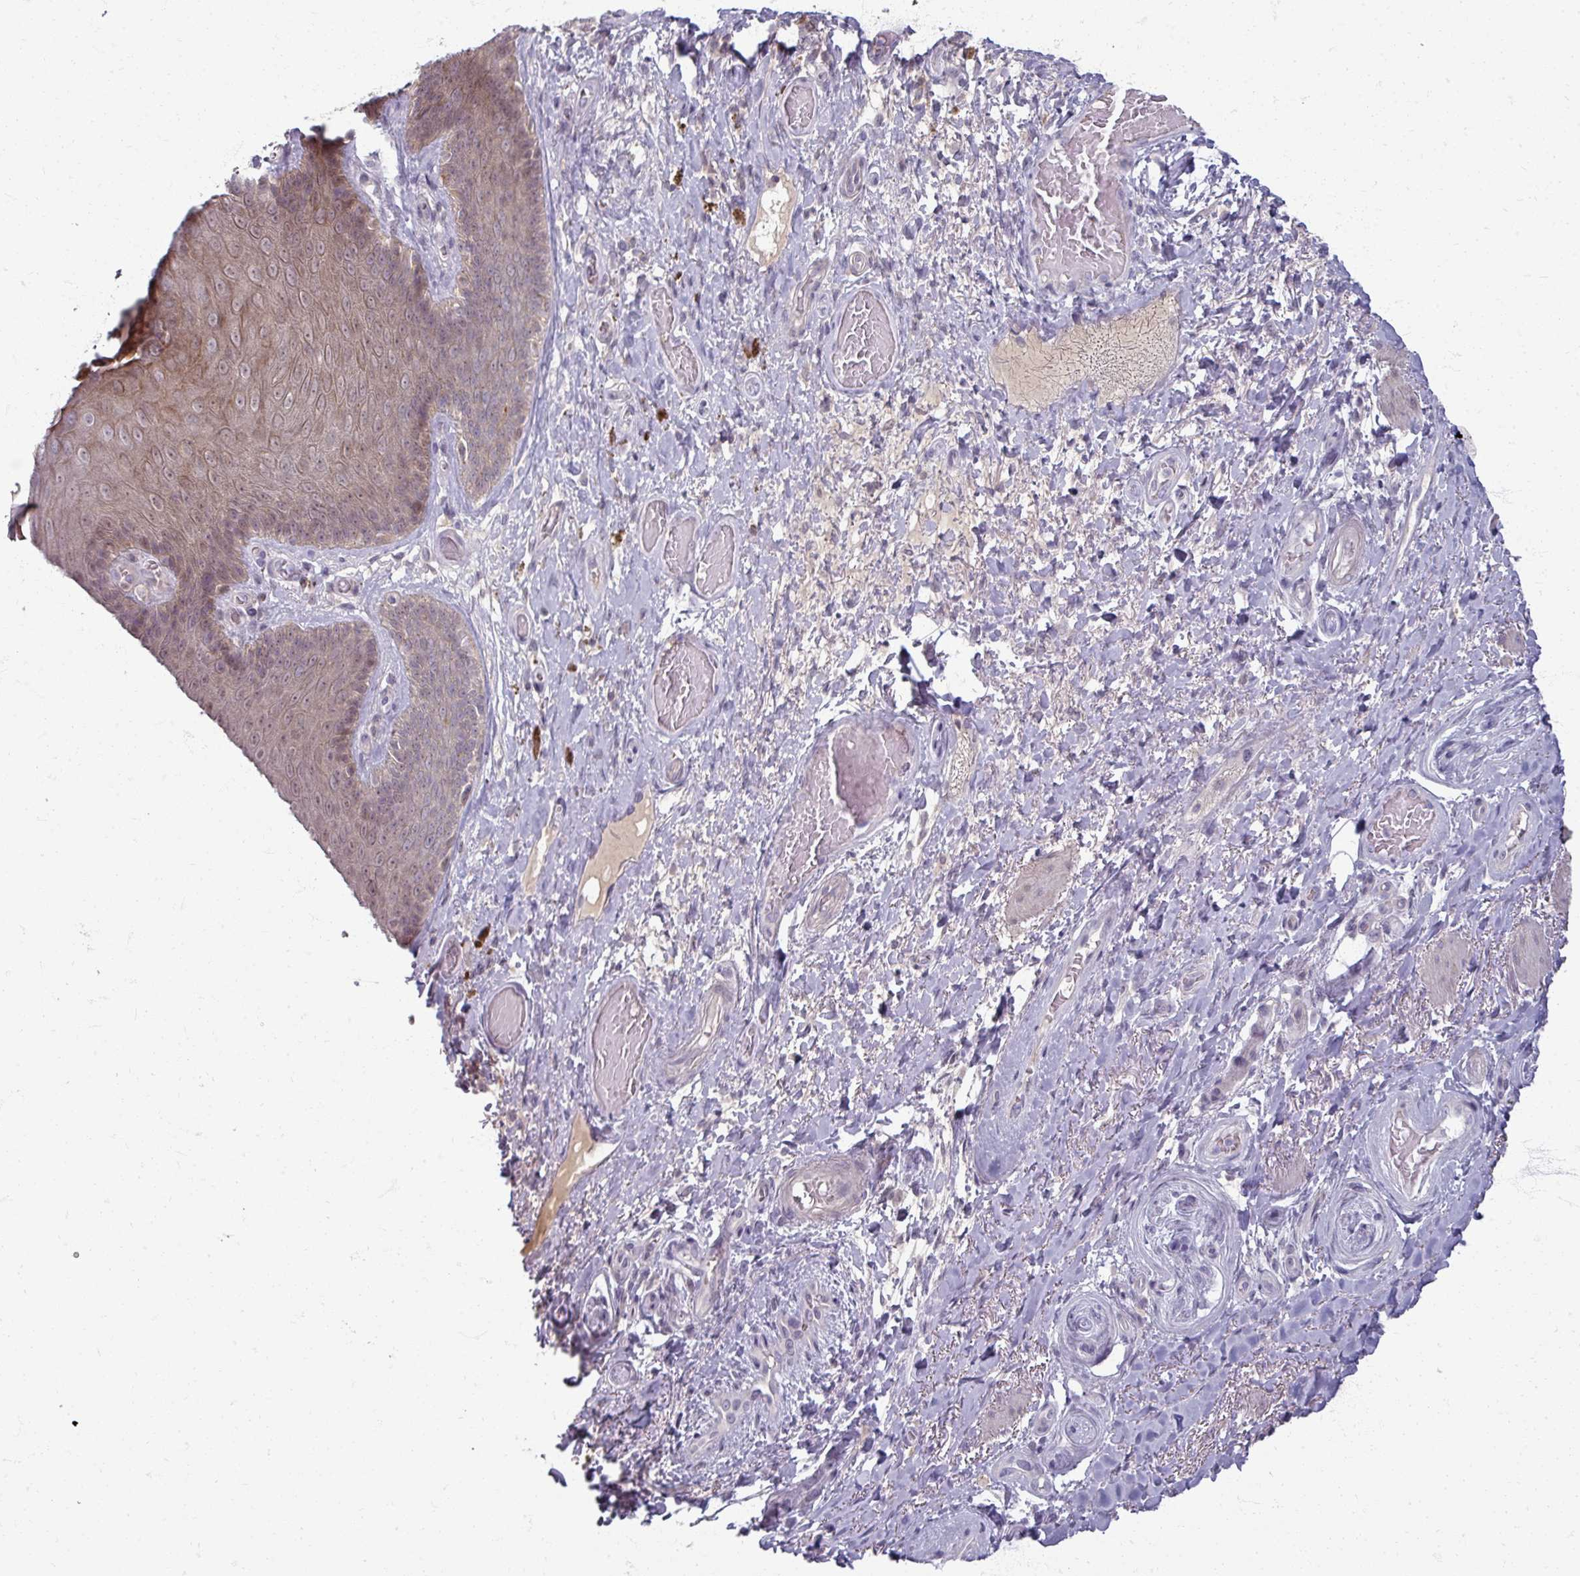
{"staining": {"intensity": "strong", "quantity": "25%-75%", "location": "cytoplasmic/membranous"}, "tissue": "skin", "cell_type": "Epidermal cells", "image_type": "normal", "snomed": [{"axis": "morphology", "description": "Normal tissue, NOS"}, {"axis": "topography", "description": "Anal"}, {"axis": "topography", "description": "Peripheral nerve tissue"}], "caption": "Skin stained with immunohistochemistry shows strong cytoplasmic/membranous staining in about 25%-75% of epidermal cells.", "gene": "TTLL7", "patient": {"sex": "male", "age": 53}}